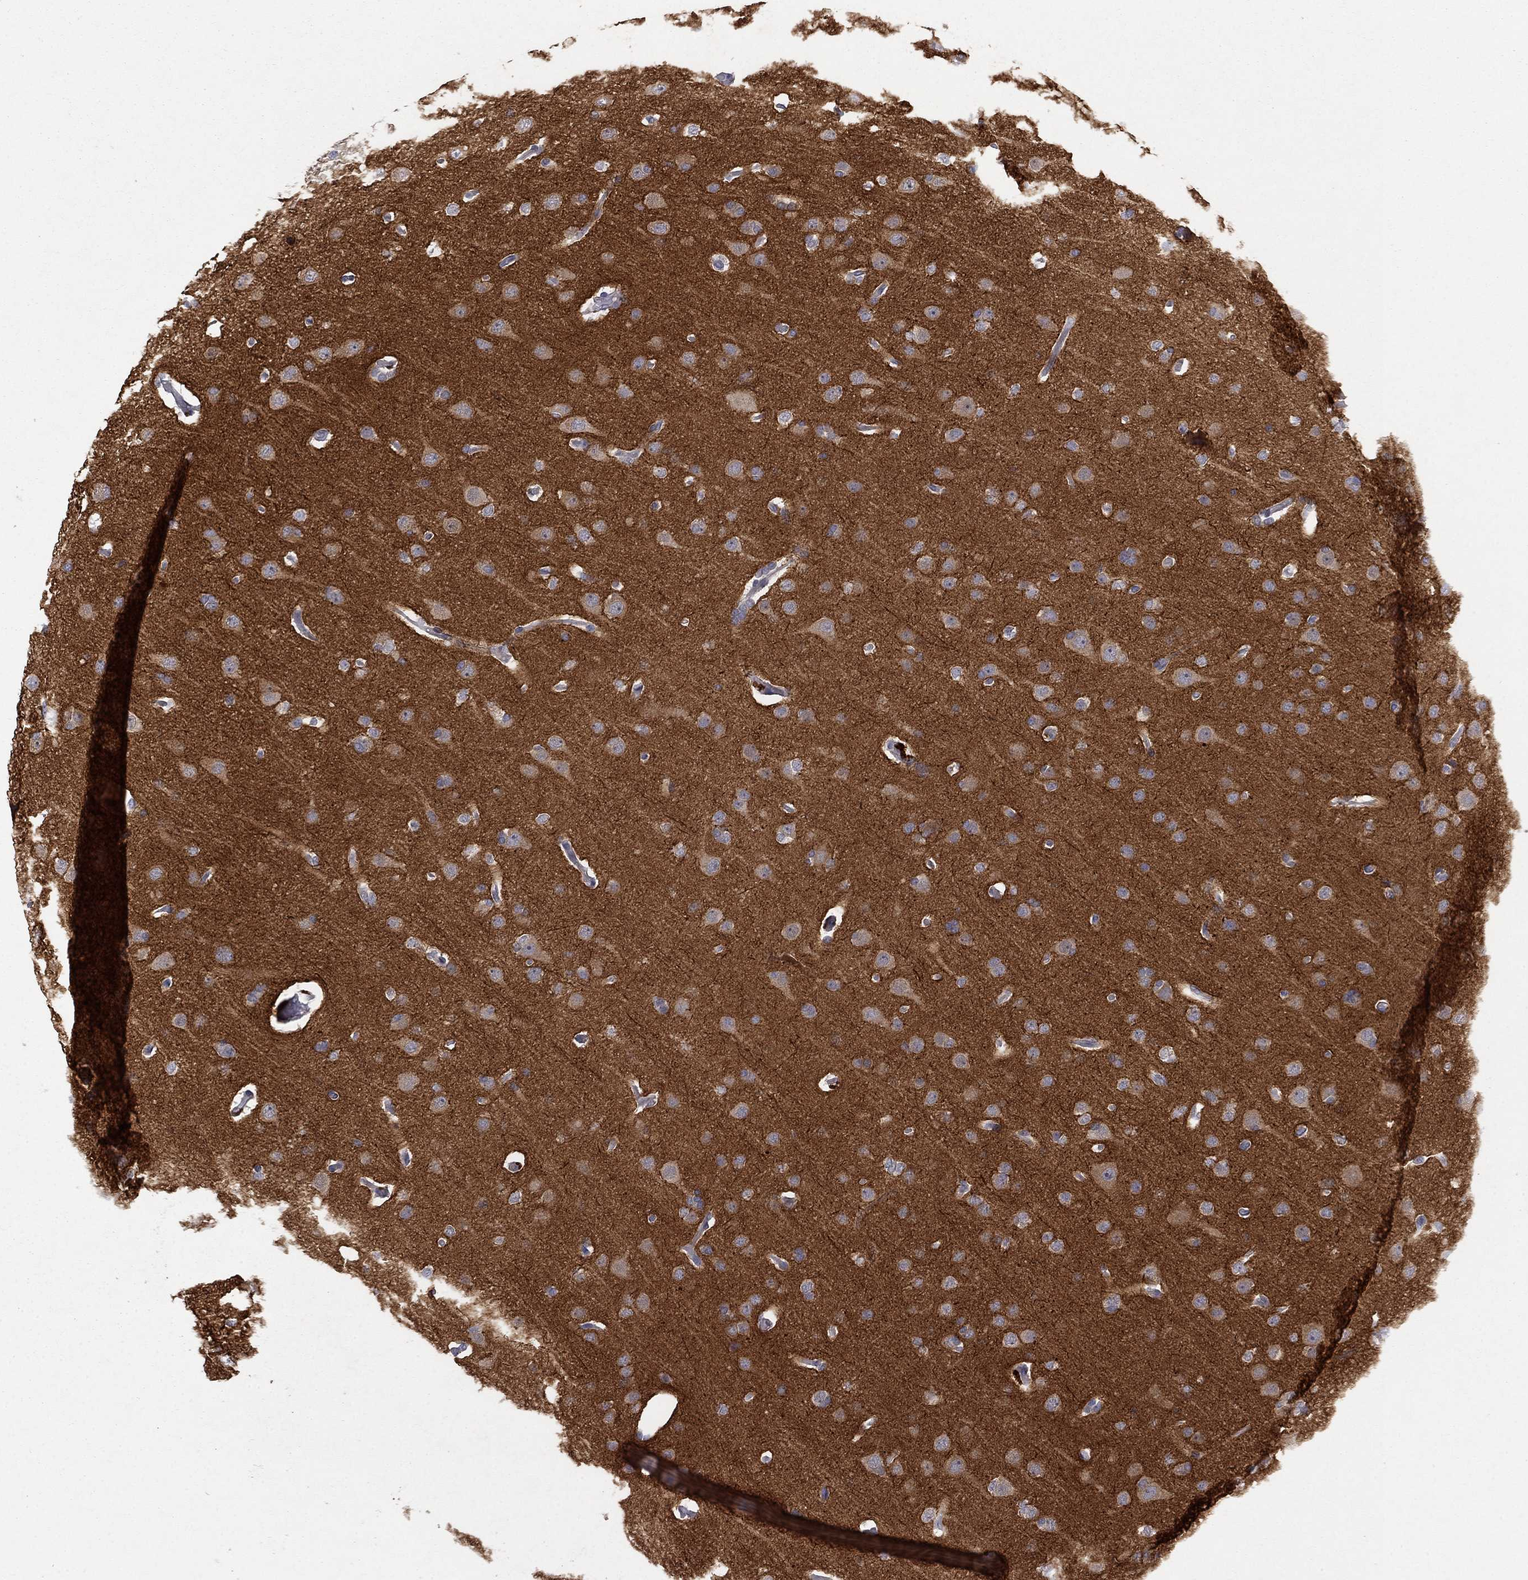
{"staining": {"intensity": "negative", "quantity": "none", "location": "none"}, "tissue": "glioma", "cell_type": "Tumor cells", "image_type": "cancer", "snomed": [{"axis": "morphology", "description": "Glioma, malignant, Low grade"}, {"axis": "topography", "description": "Brain"}], "caption": "This histopathology image is of malignant glioma (low-grade) stained with immunohistochemistry (IHC) to label a protein in brown with the nuclei are counter-stained blue. There is no expression in tumor cells.", "gene": "AMN1", "patient": {"sex": "male", "age": 41}}